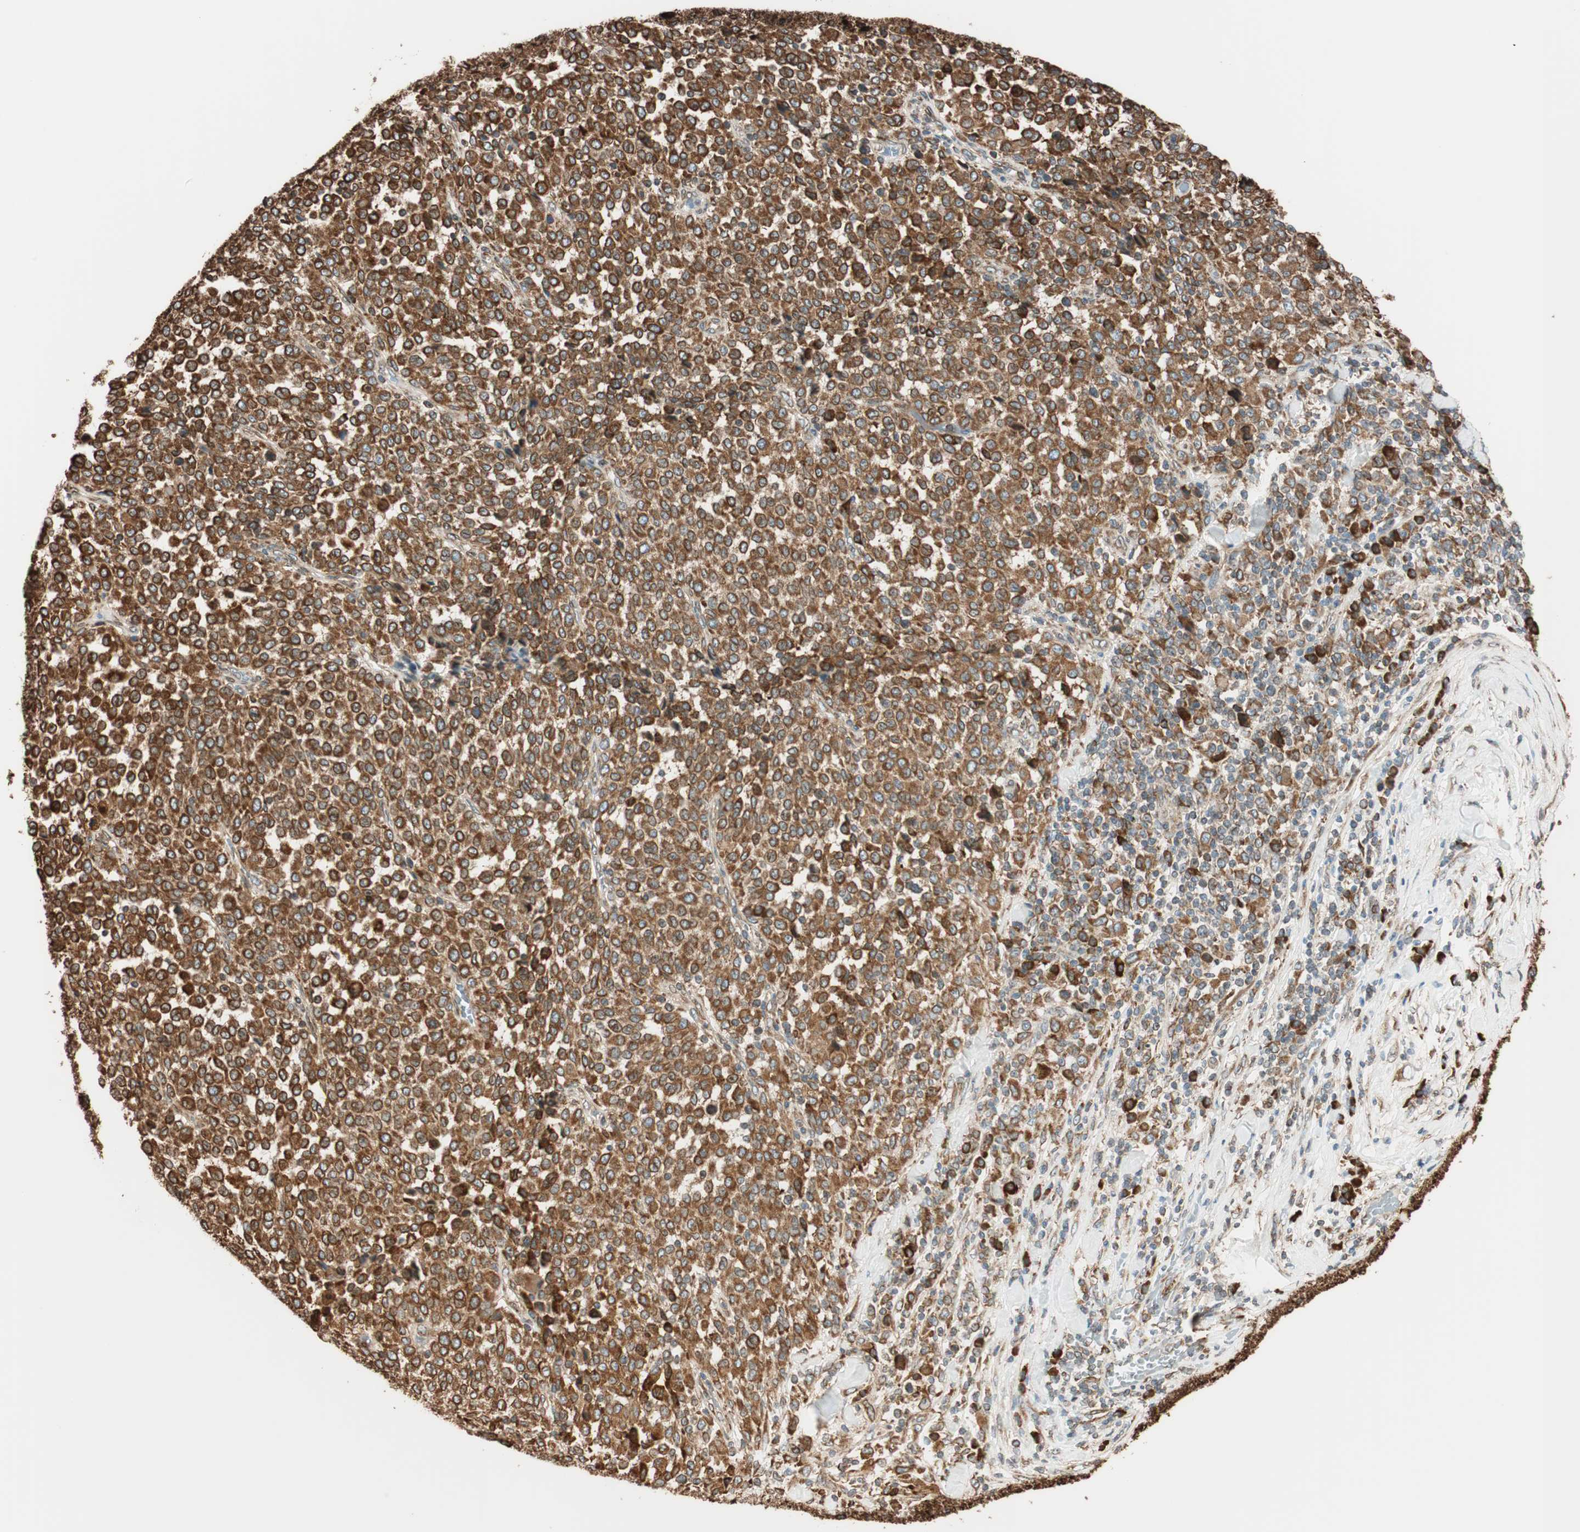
{"staining": {"intensity": "strong", "quantity": ">75%", "location": "cytoplasmic/membranous"}, "tissue": "melanoma", "cell_type": "Tumor cells", "image_type": "cancer", "snomed": [{"axis": "morphology", "description": "Malignant melanoma, Metastatic site"}, {"axis": "topography", "description": "Pancreas"}], "caption": "IHC photomicrograph of melanoma stained for a protein (brown), which shows high levels of strong cytoplasmic/membranous positivity in about >75% of tumor cells.", "gene": "PRKCSH", "patient": {"sex": "female", "age": 30}}